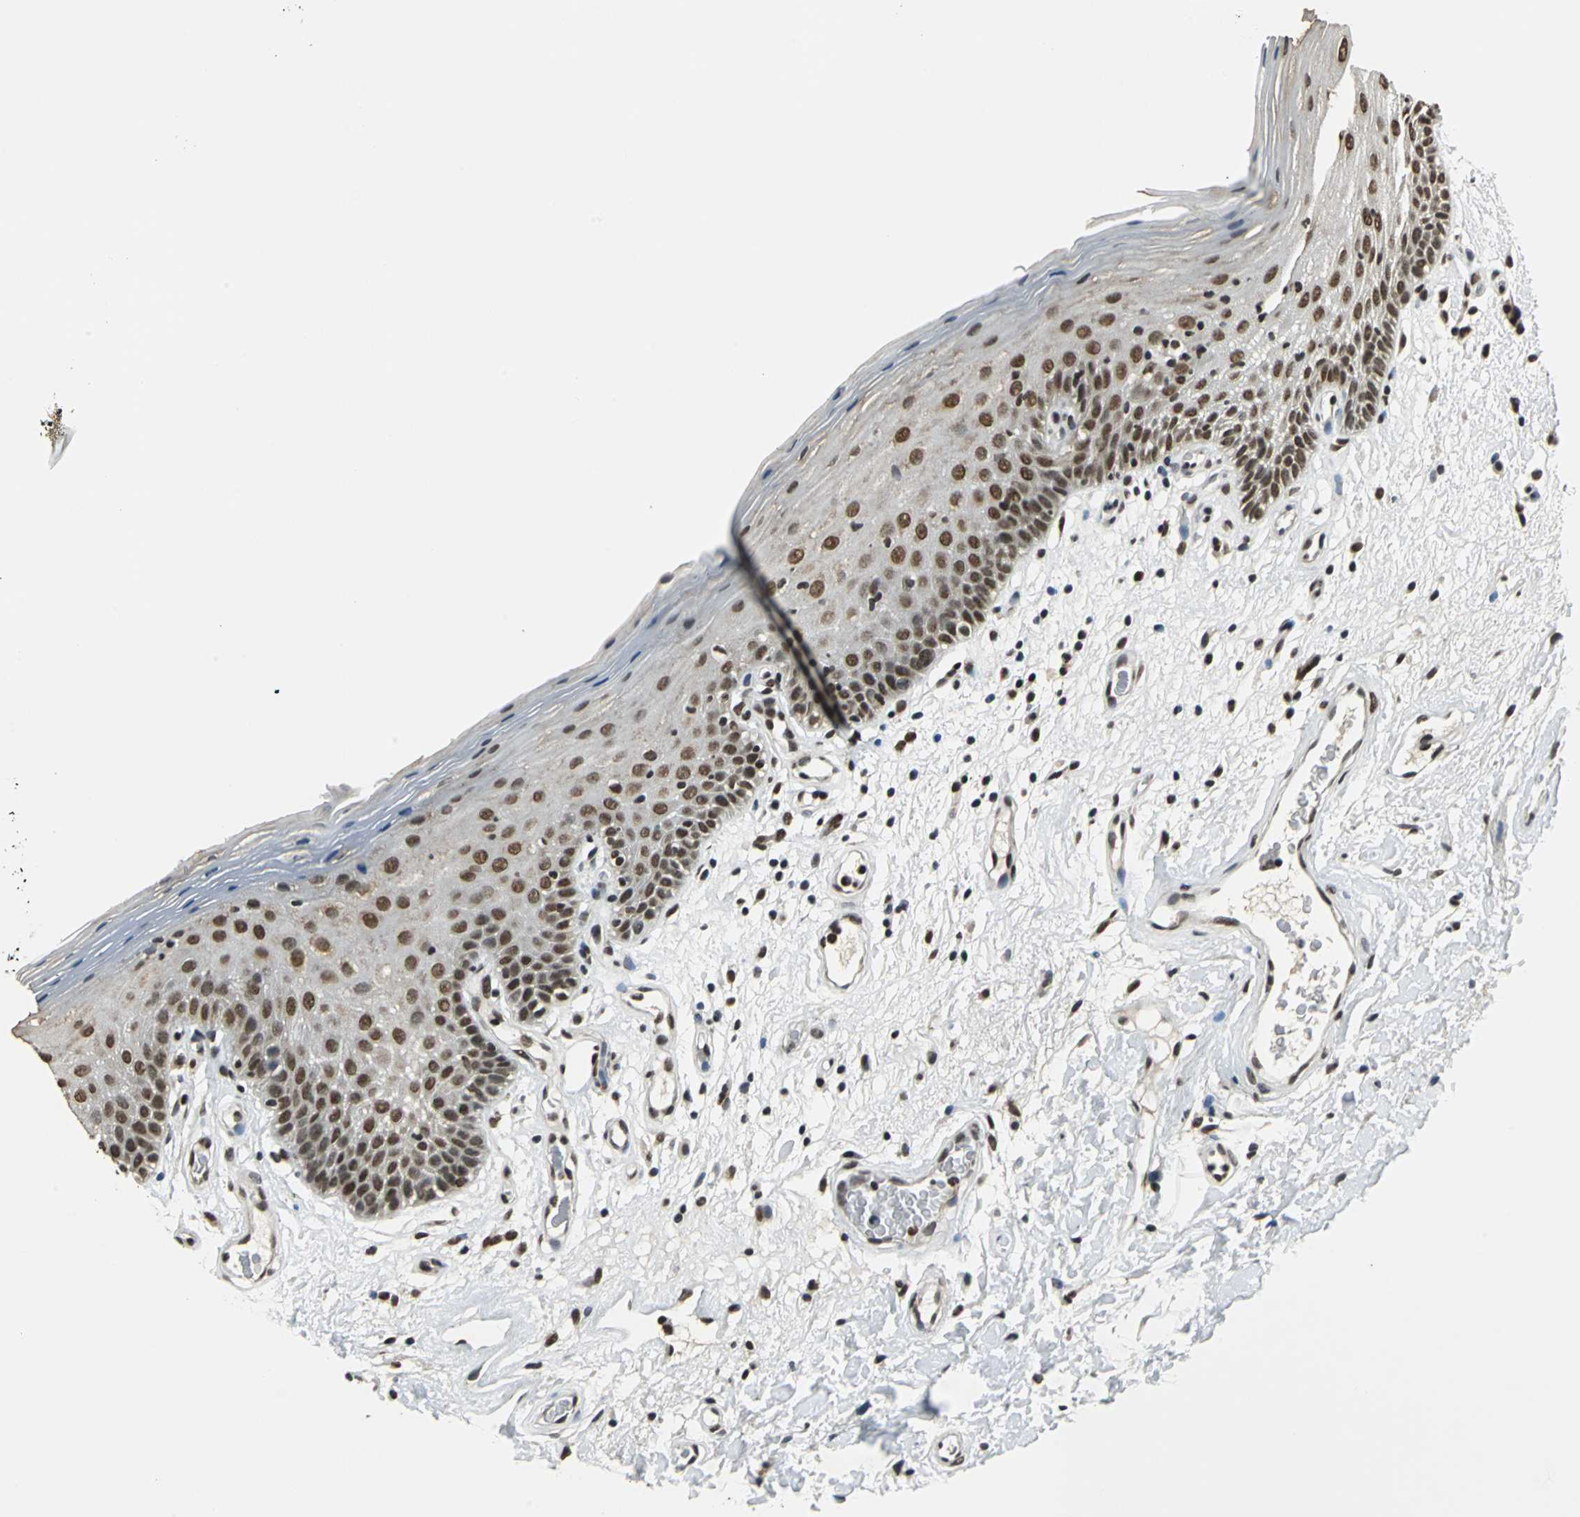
{"staining": {"intensity": "moderate", "quantity": ">75%", "location": "nuclear"}, "tissue": "oral mucosa", "cell_type": "Squamous epithelial cells", "image_type": "normal", "snomed": [{"axis": "morphology", "description": "Normal tissue, NOS"}, {"axis": "morphology", "description": "Squamous cell carcinoma, NOS"}, {"axis": "topography", "description": "Skeletal muscle"}, {"axis": "topography", "description": "Oral tissue"}, {"axis": "topography", "description": "Head-Neck"}], "caption": "A brown stain shows moderate nuclear positivity of a protein in squamous epithelial cells of benign human oral mucosa. (DAB (3,3'-diaminobenzidine) IHC, brown staining for protein, blue staining for nuclei).", "gene": "RBM14", "patient": {"sex": "male", "age": 71}}